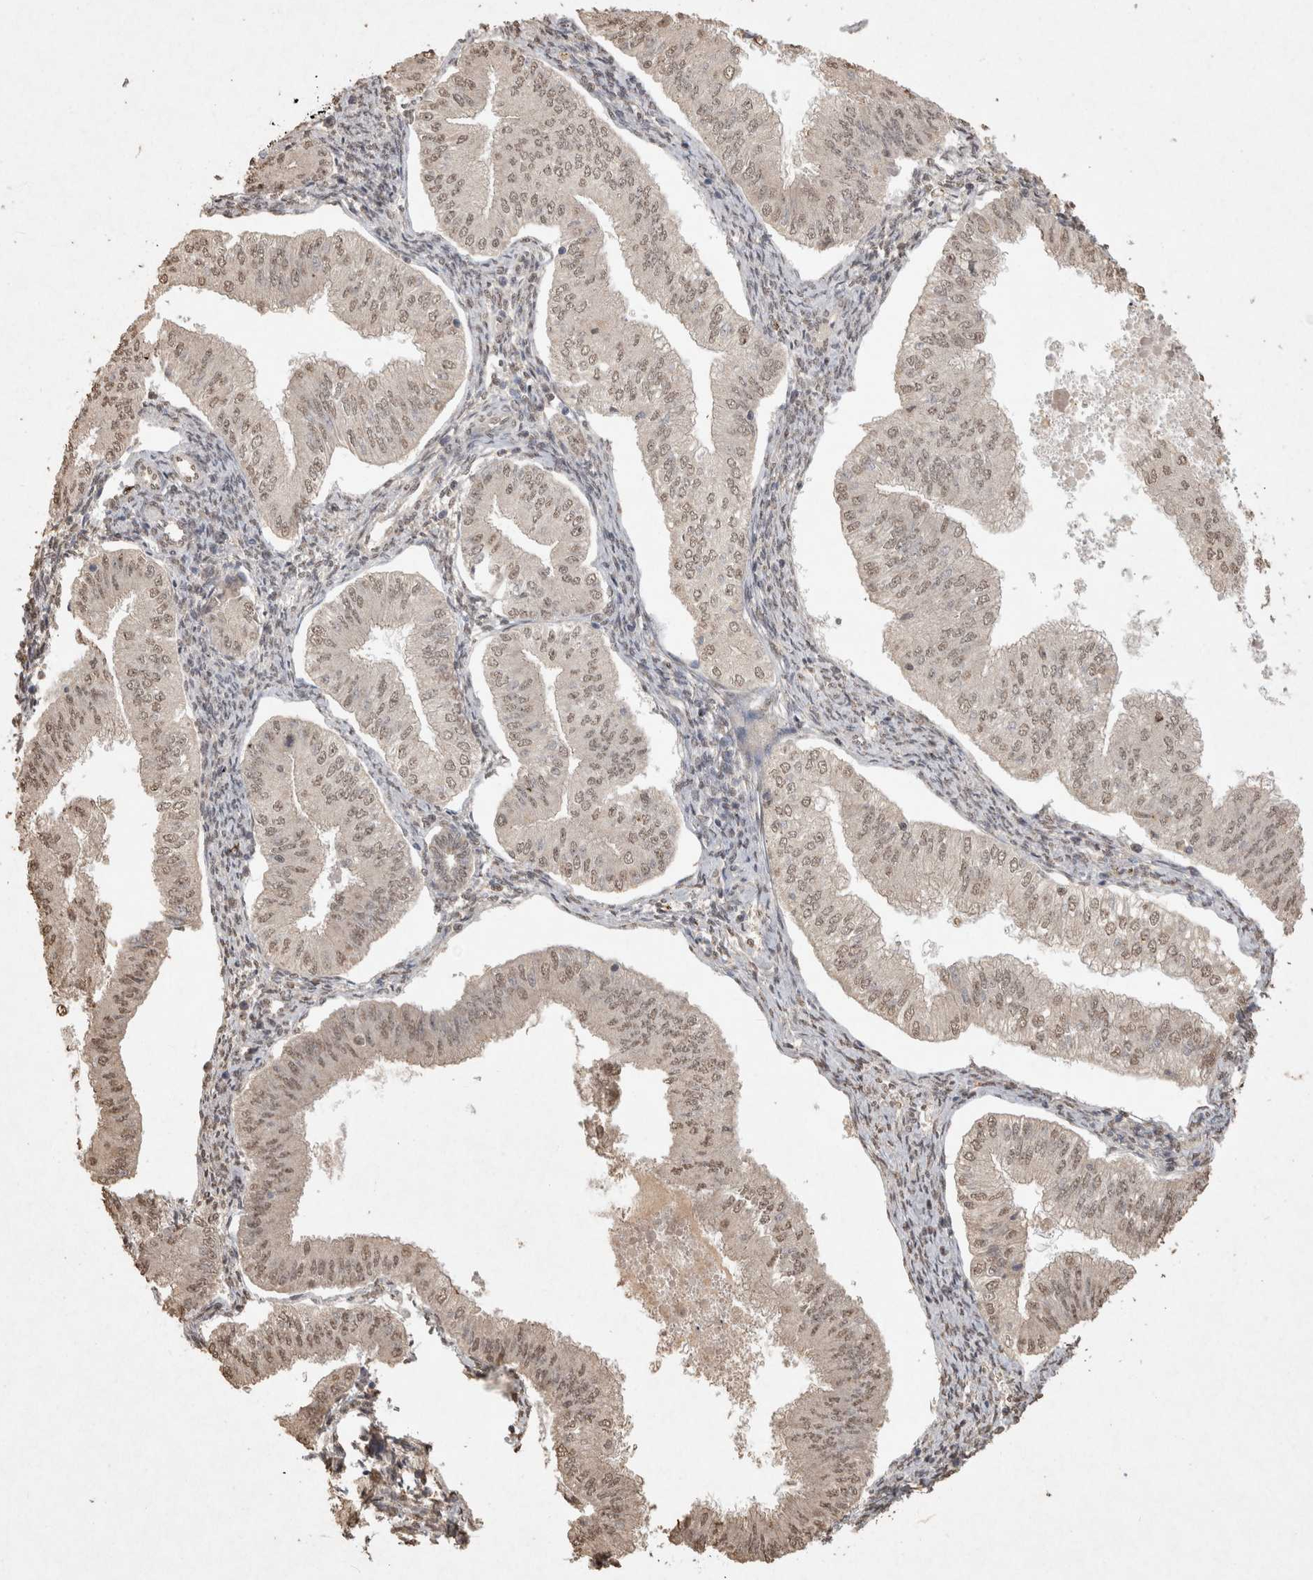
{"staining": {"intensity": "weak", "quantity": ">75%", "location": "nuclear"}, "tissue": "endometrial cancer", "cell_type": "Tumor cells", "image_type": "cancer", "snomed": [{"axis": "morphology", "description": "Normal tissue, NOS"}, {"axis": "morphology", "description": "Adenocarcinoma, NOS"}, {"axis": "topography", "description": "Endometrium"}], "caption": "Endometrial cancer (adenocarcinoma) tissue reveals weak nuclear expression in approximately >75% of tumor cells", "gene": "MLX", "patient": {"sex": "female", "age": 53}}